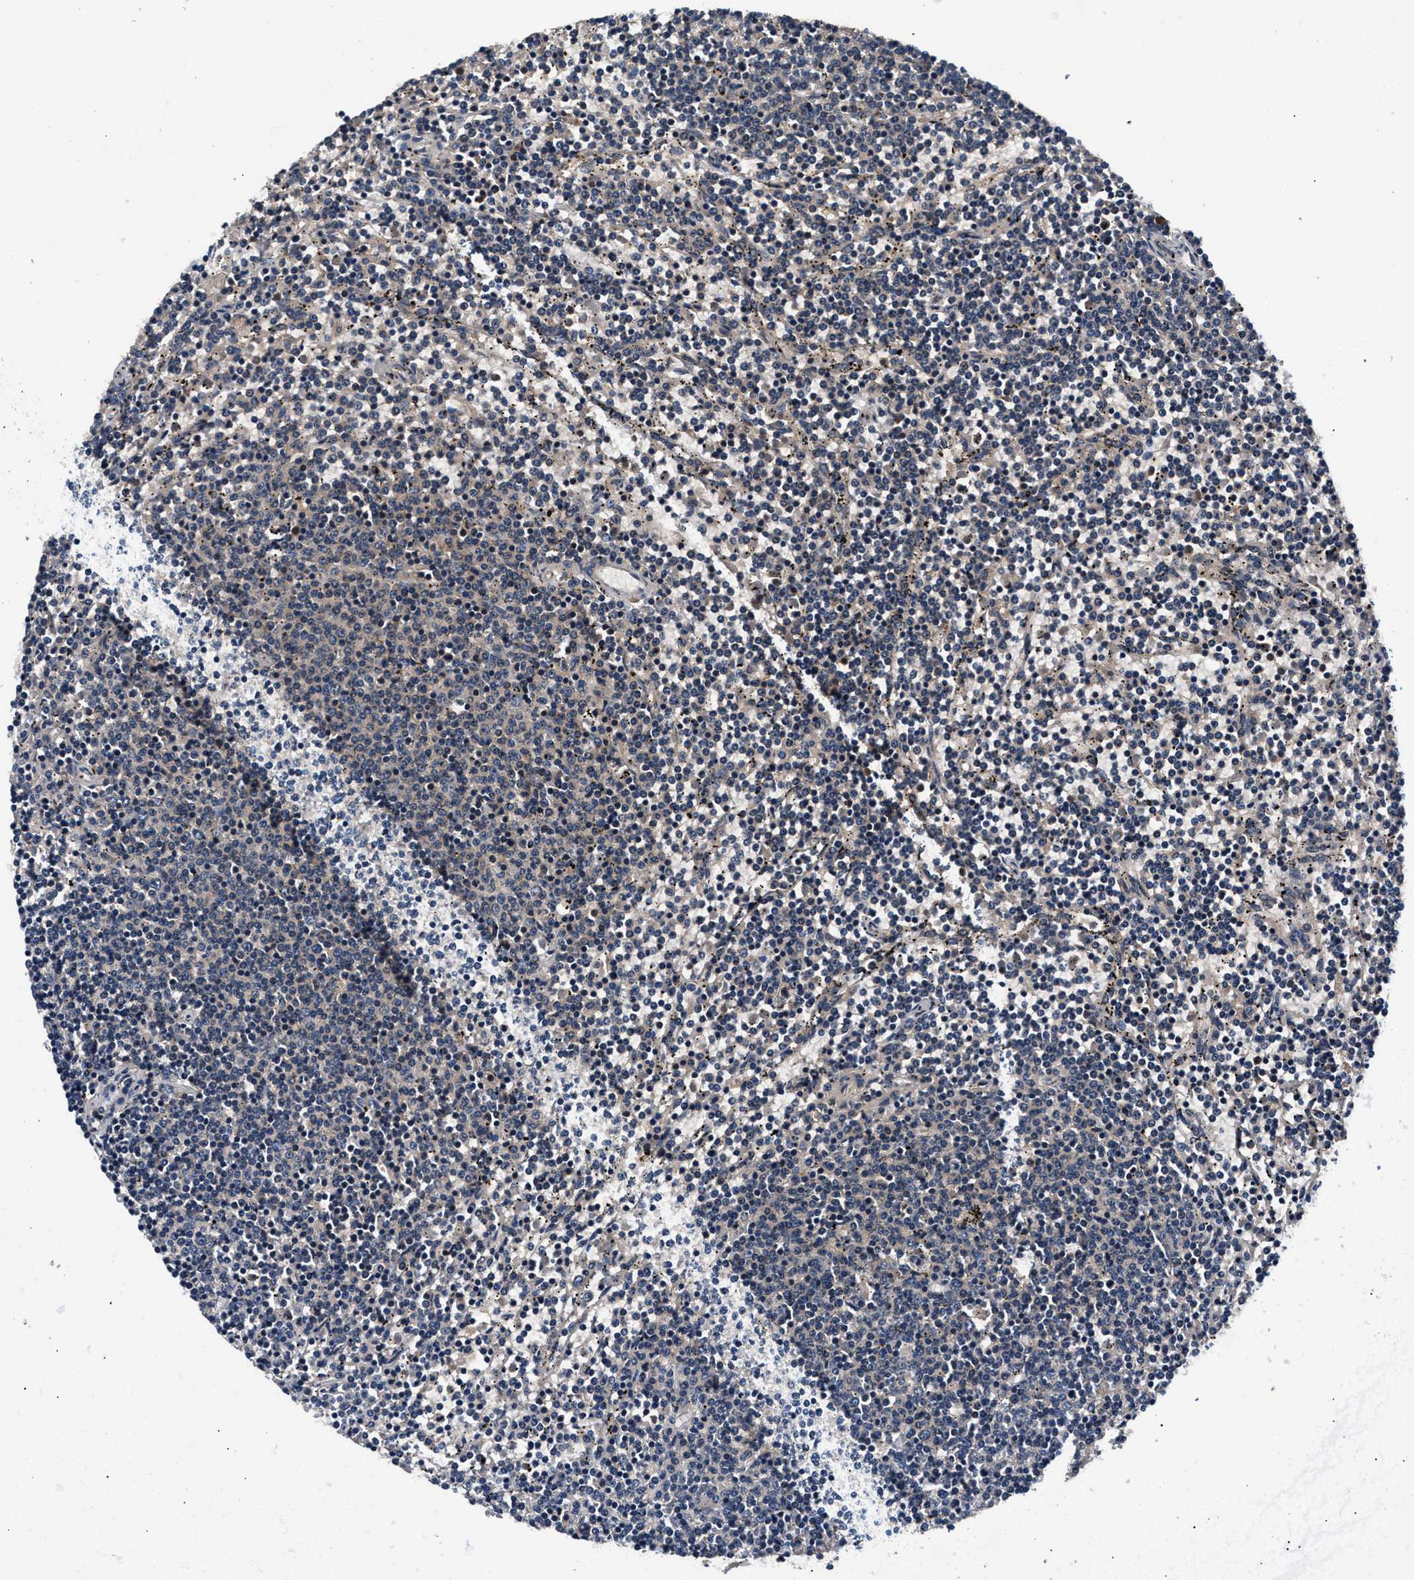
{"staining": {"intensity": "moderate", "quantity": "<25%", "location": "cytoplasmic/membranous"}, "tissue": "lymphoma", "cell_type": "Tumor cells", "image_type": "cancer", "snomed": [{"axis": "morphology", "description": "Malignant lymphoma, non-Hodgkin's type, Low grade"}, {"axis": "topography", "description": "Spleen"}], "caption": "Low-grade malignant lymphoma, non-Hodgkin's type stained for a protein (brown) shows moderate cytoplasmic/membranous positive staining in about <25% of tumor cells.", "gene": "IMMT", "patient": {"sex": "female", "age": 50}}